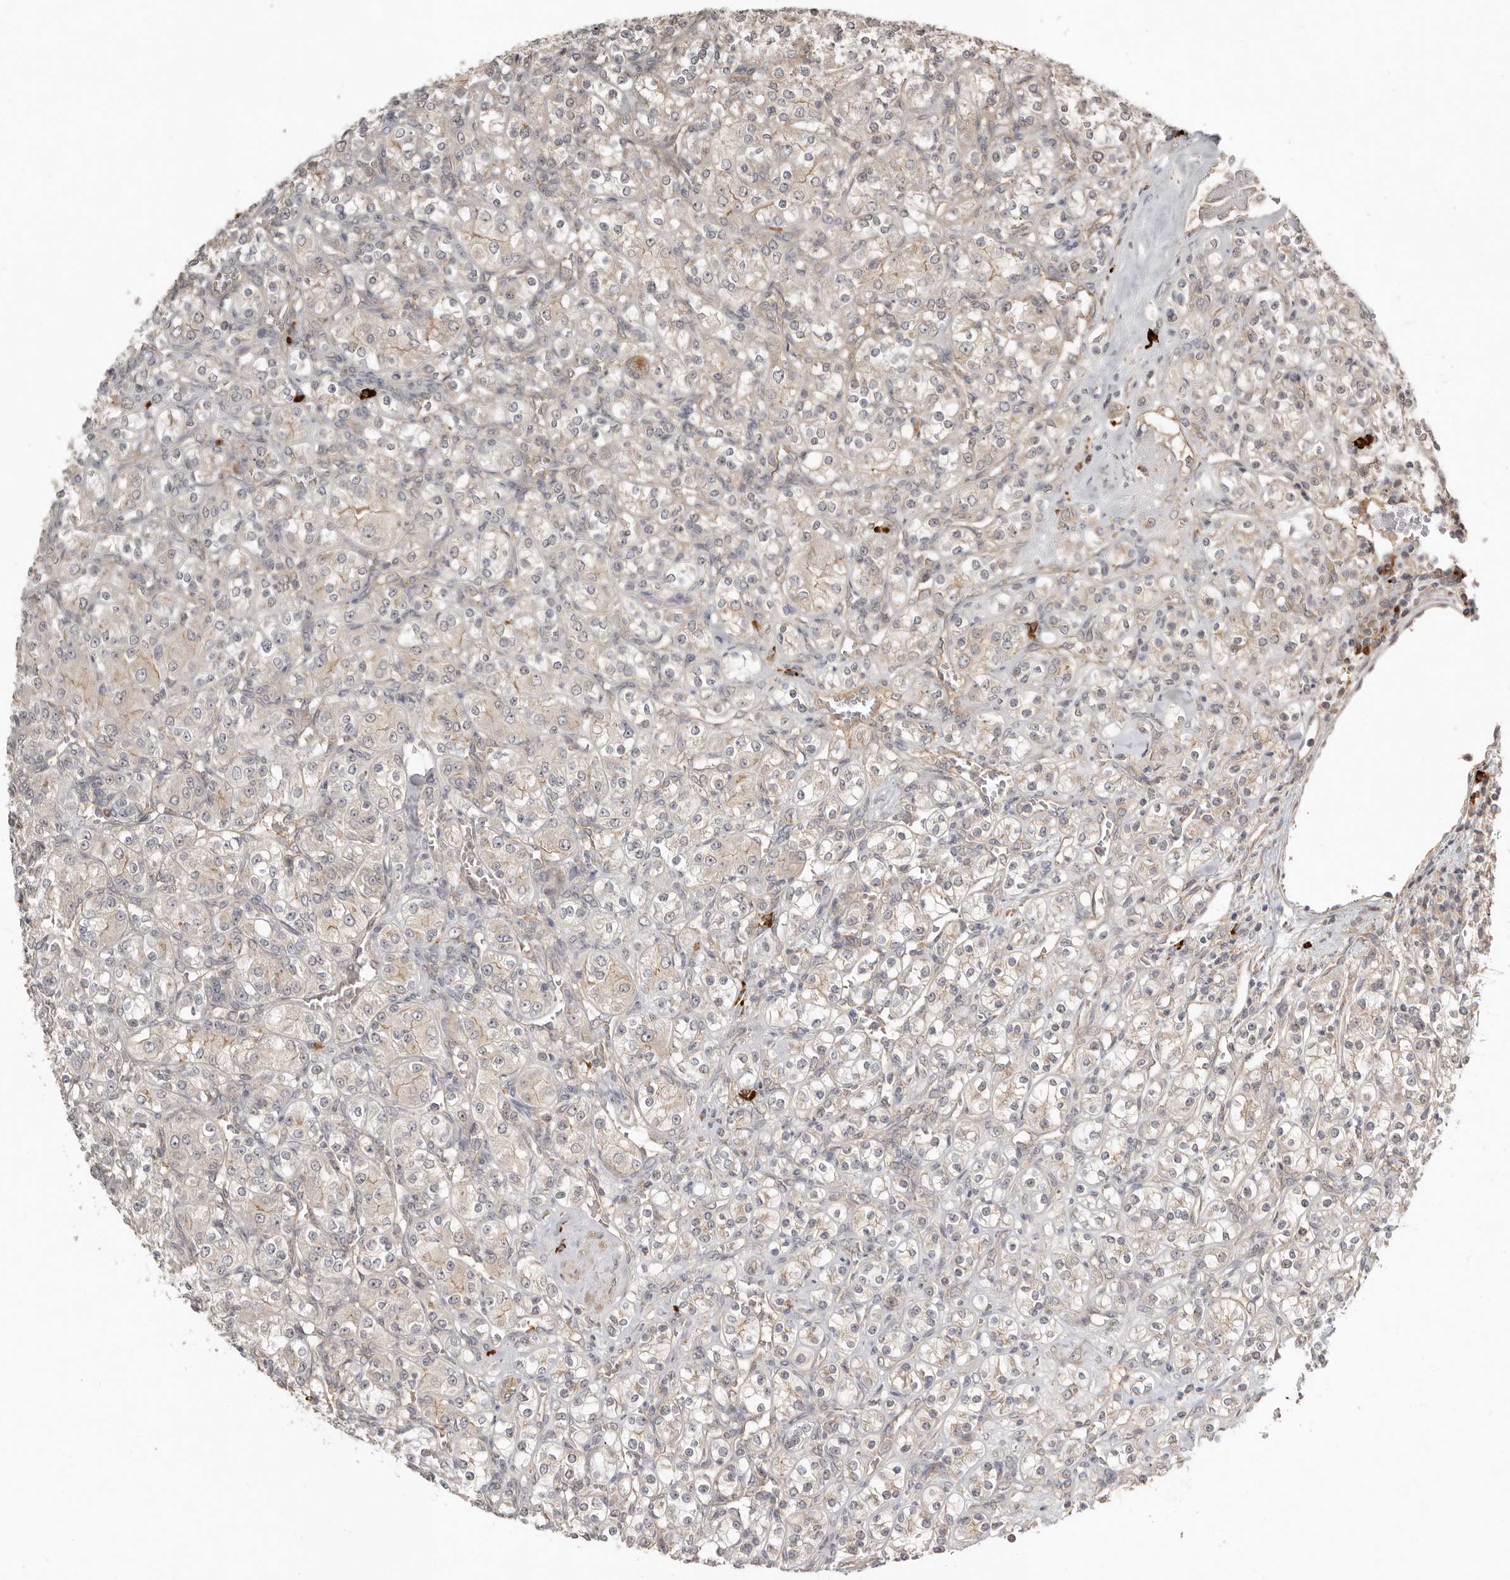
{"staining": {"intensity": "negative", "quantity": "none", "location": "none"}, "tissue": "renal cancer", "cell_type": "Tumor cells", "image_type": "cancer", "snomed": [{"axis": "morphology", "description": "Adenocarcinoma, NOS"}, {"axis": "topography", "description": "Kidney"}], "caption": "The image demonstrates no staining of tumor cells in renal cancer. The staining was performed using DAB (3,3'-diaminobenzidine) to visualize the protein expression in brown, while the nuclei were stained in blue with hematoxylin (Magnification: 20x).", "gene": "TEAD3", "patient": {"sex": "male", "age": 77}}